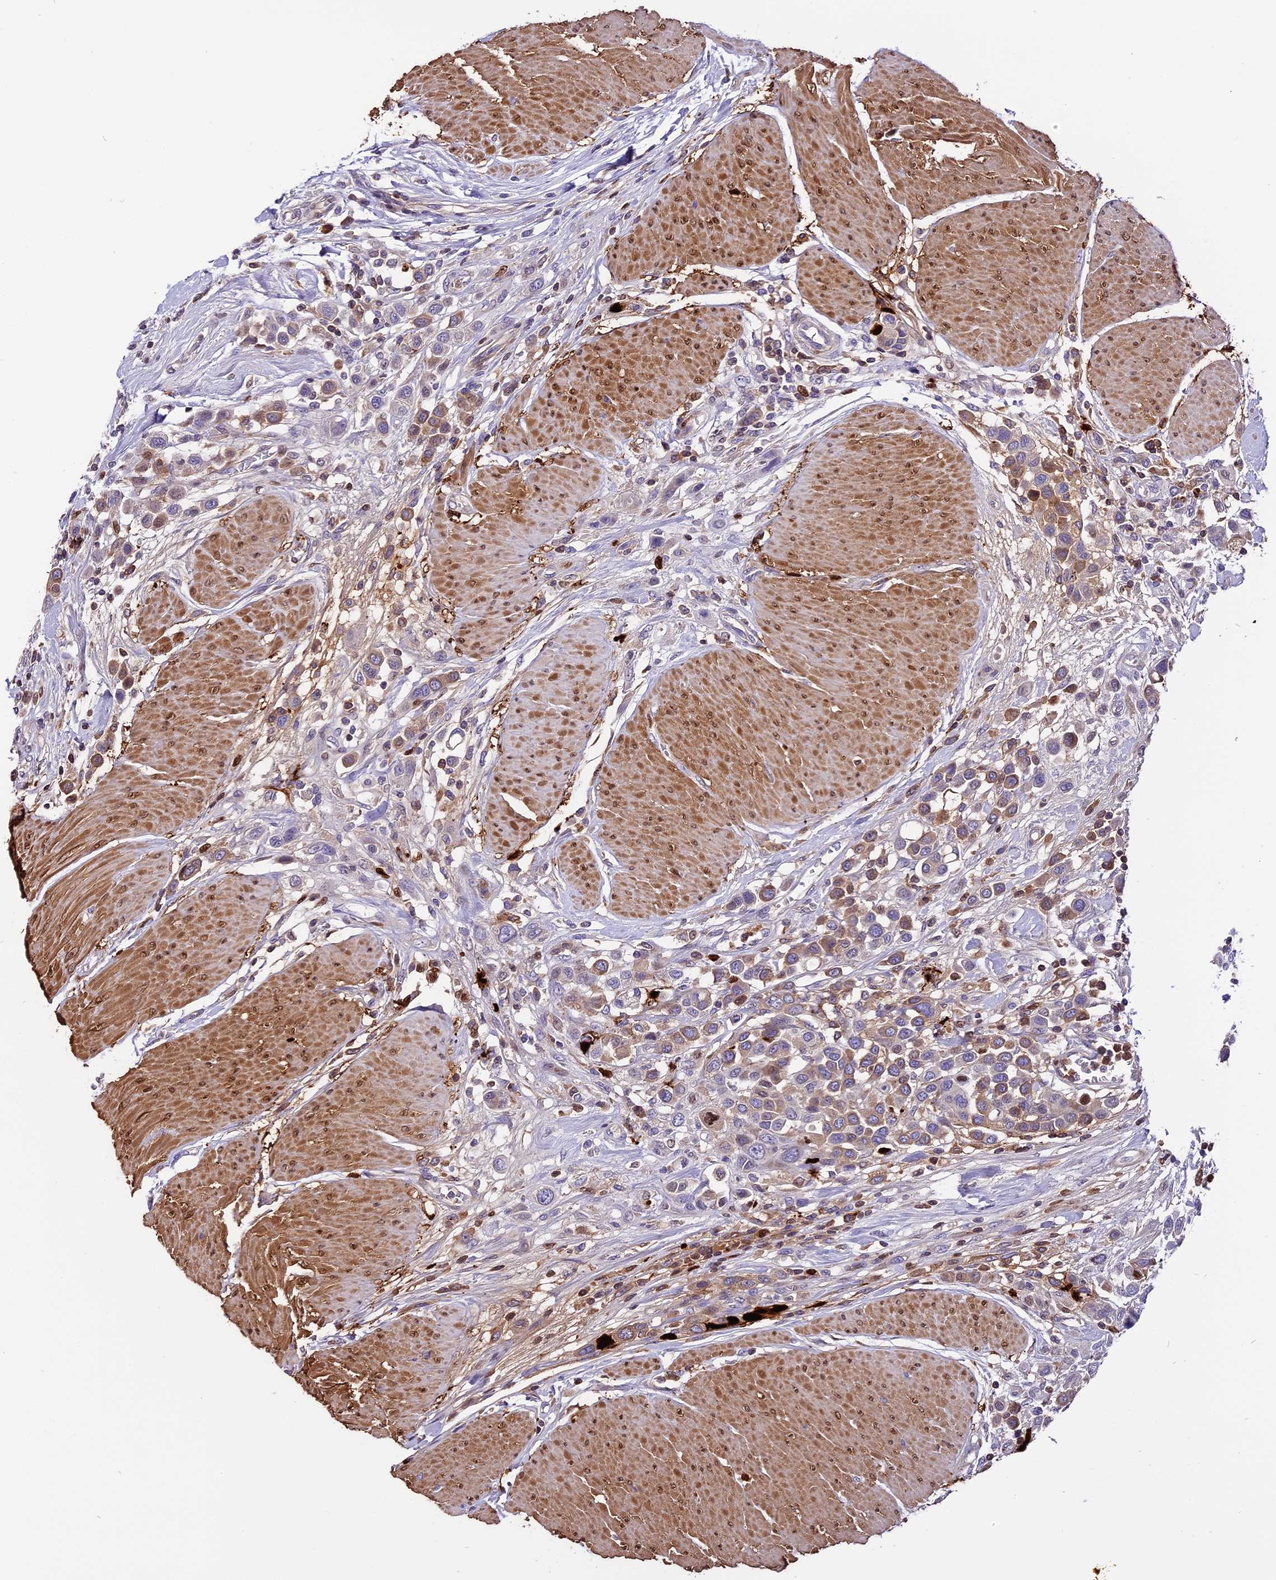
{"staining": {"intensity": "moderate", "quantity": "25%-75%", "location": "cytoplasmic/membranous"}, "tissue": "urothelial cancer", "cell_type": "Tumor cells", "image_type": "cancer", "snomed": [{"axis": "morphology", "description": "Urothelial carcinoma, High grade"}, {"axis": "topography", "description": "Urinary bladder"}], "caption": "Immunohistochemistry (DAB) staining of urothelial carcinoma (high-grade) exhibits moderate cytoplasmic/membranous protein staining in approximately 25%-75% of tumor cells.", "gene": "MAP3K7CL", "patient": {"sex": "male", "age": 50}}